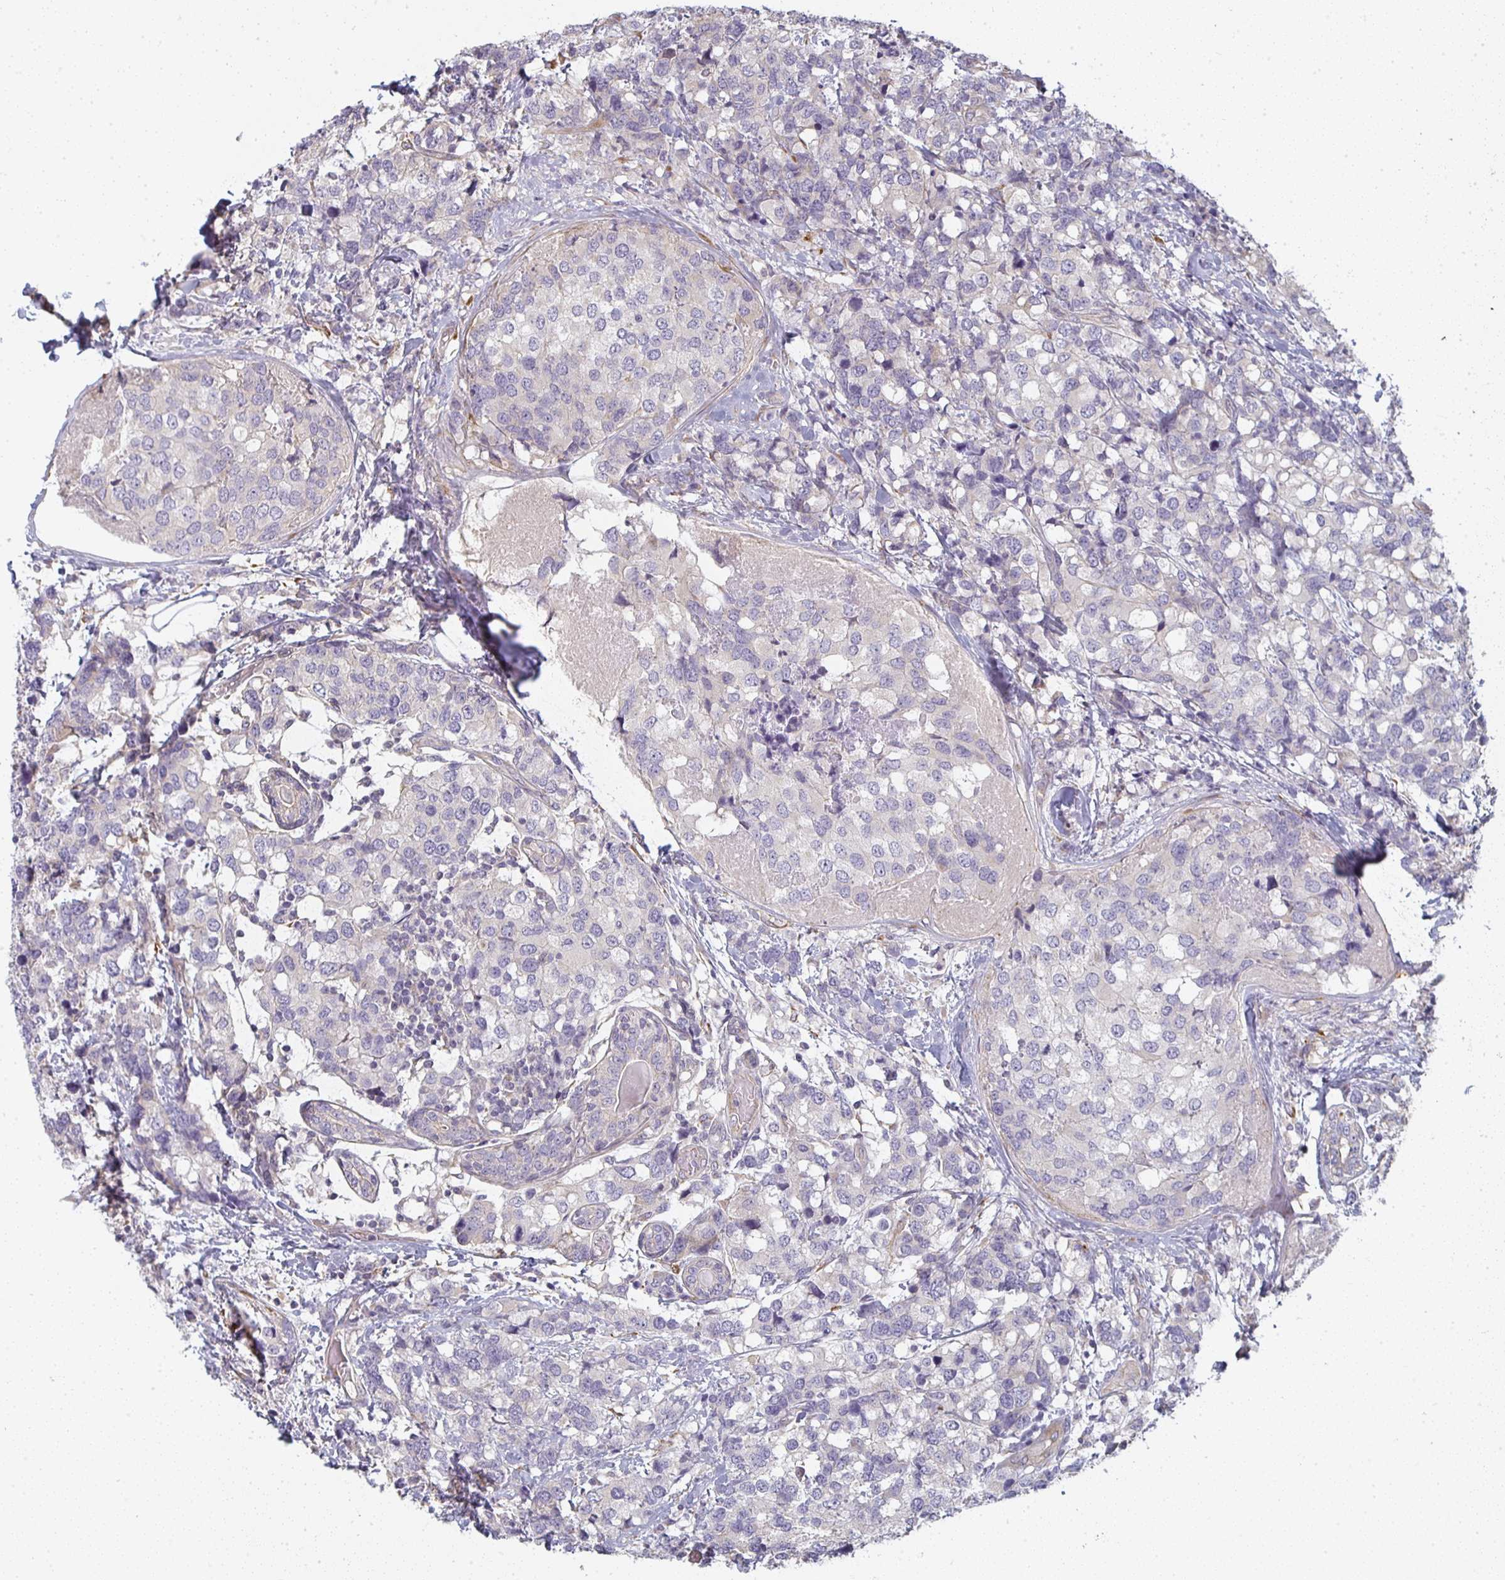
{"staining": {"intensity": "negative", "quantity": "none", "location": "none"}, "tissue": "breast cancer", "cell_type": "Tumor cells", "image_type": "cancer", "snomed": [{"axis": "morphology", "description": "Lobular carcinoma"}, {"axis": "topography", "description": "Breast"}], "caption": "DAB immunohistochemical staining of human breast cancer reveals no significant expression in tumor cells.", "gene": "CTHRC1", "patient": {"sex": "female", "age": 59}}